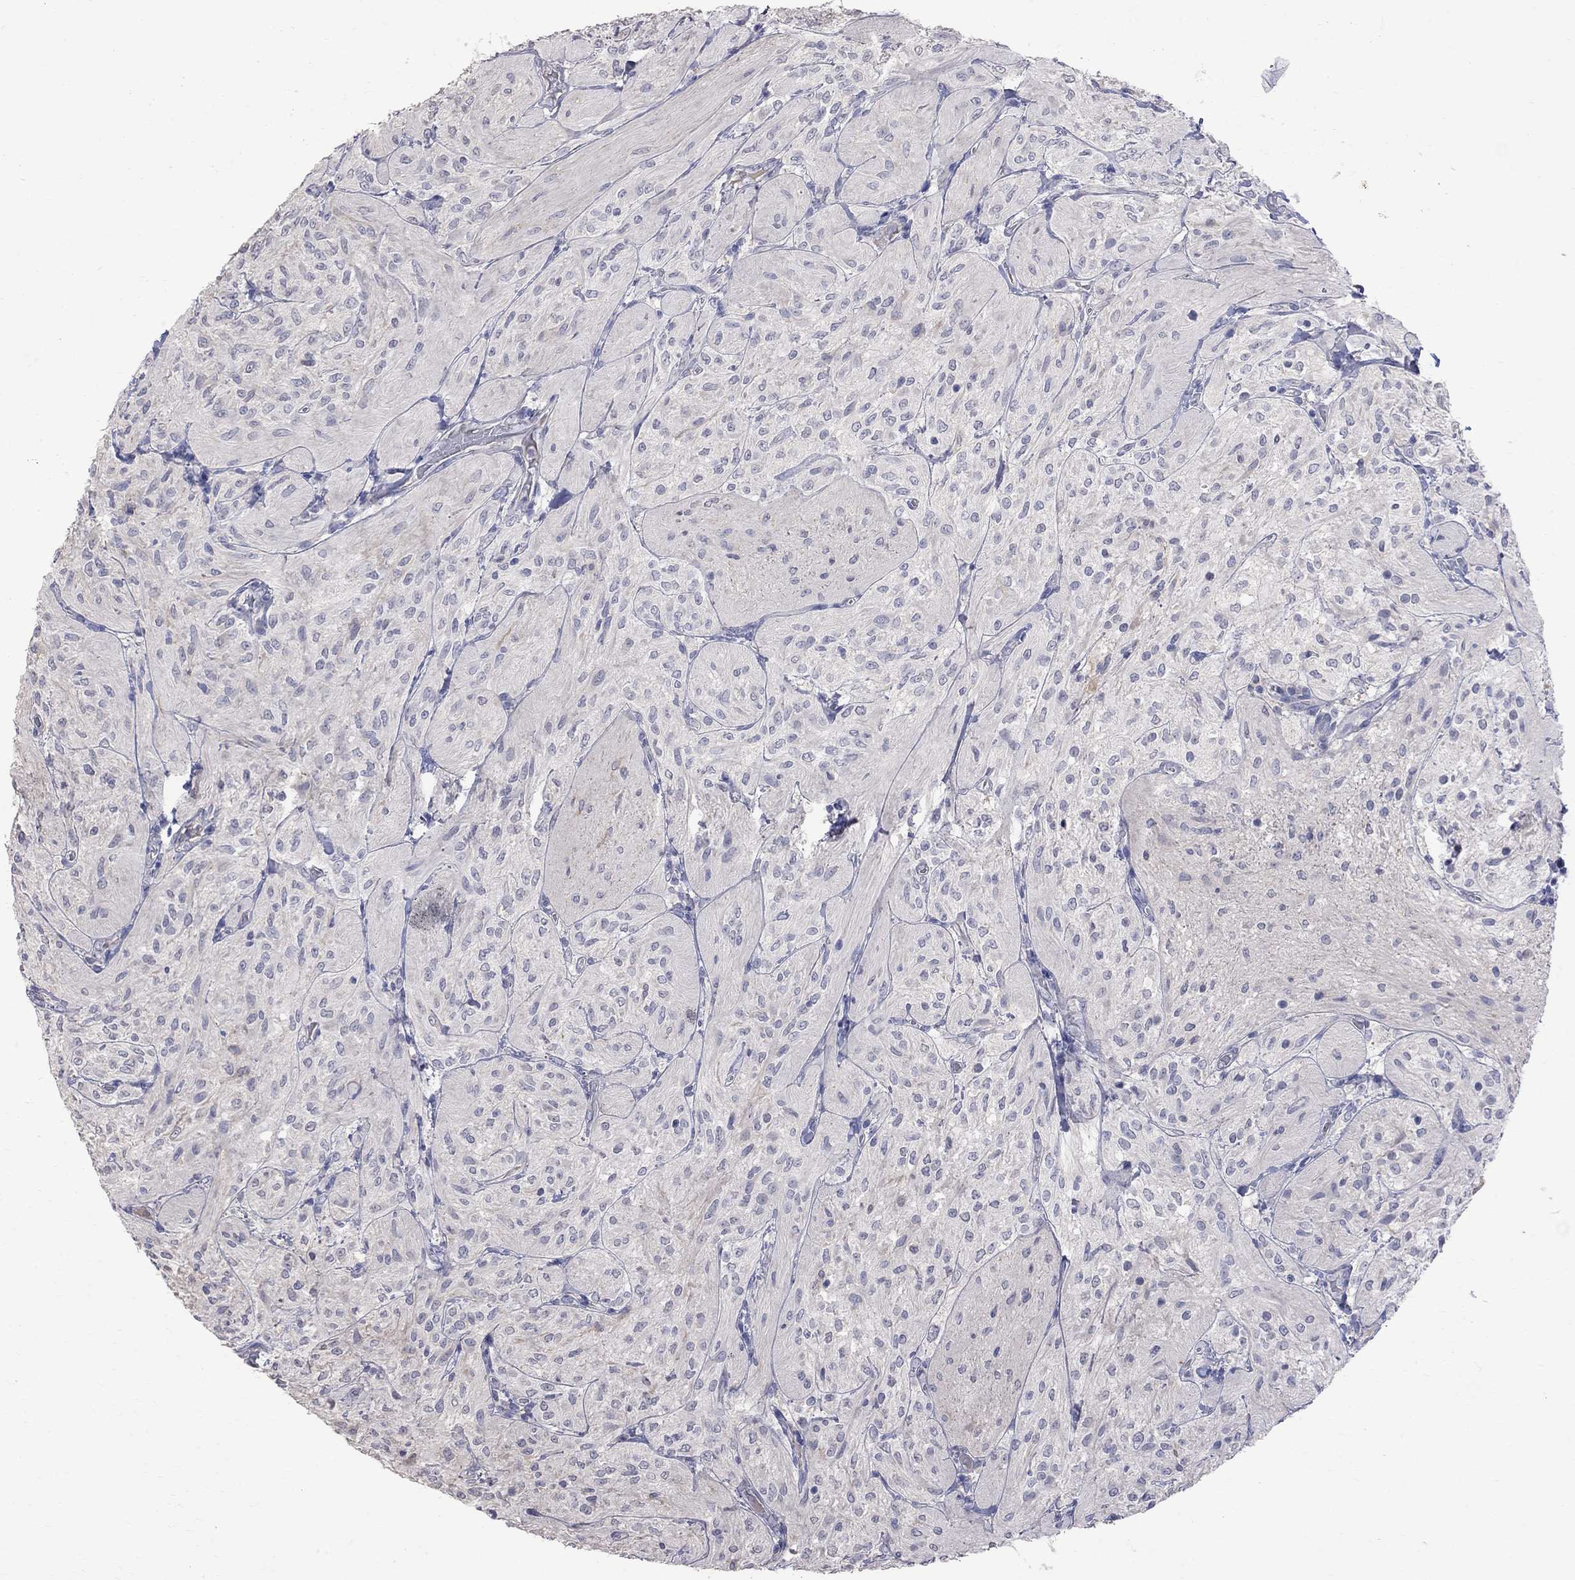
{"staining": {"intensity": "negative", "quantity": "none", "location": "none"}, "tissue": "glioma", "cell_type": "Tumor cells", "image_type": "cancer", "snomed": [{"axis": "morphology", "description": "Glioma, malignant, Low grade"}, {"axis": "topography", "description": "Brain"}], "caption": "This micrograph is of glioma stained with IHC to label a protein in brown with the nuclei are counter-stained blue. There is no staining in tumor cells.", "gene": "CKAP2", "patient": {"sex": "male", "age": 3}}